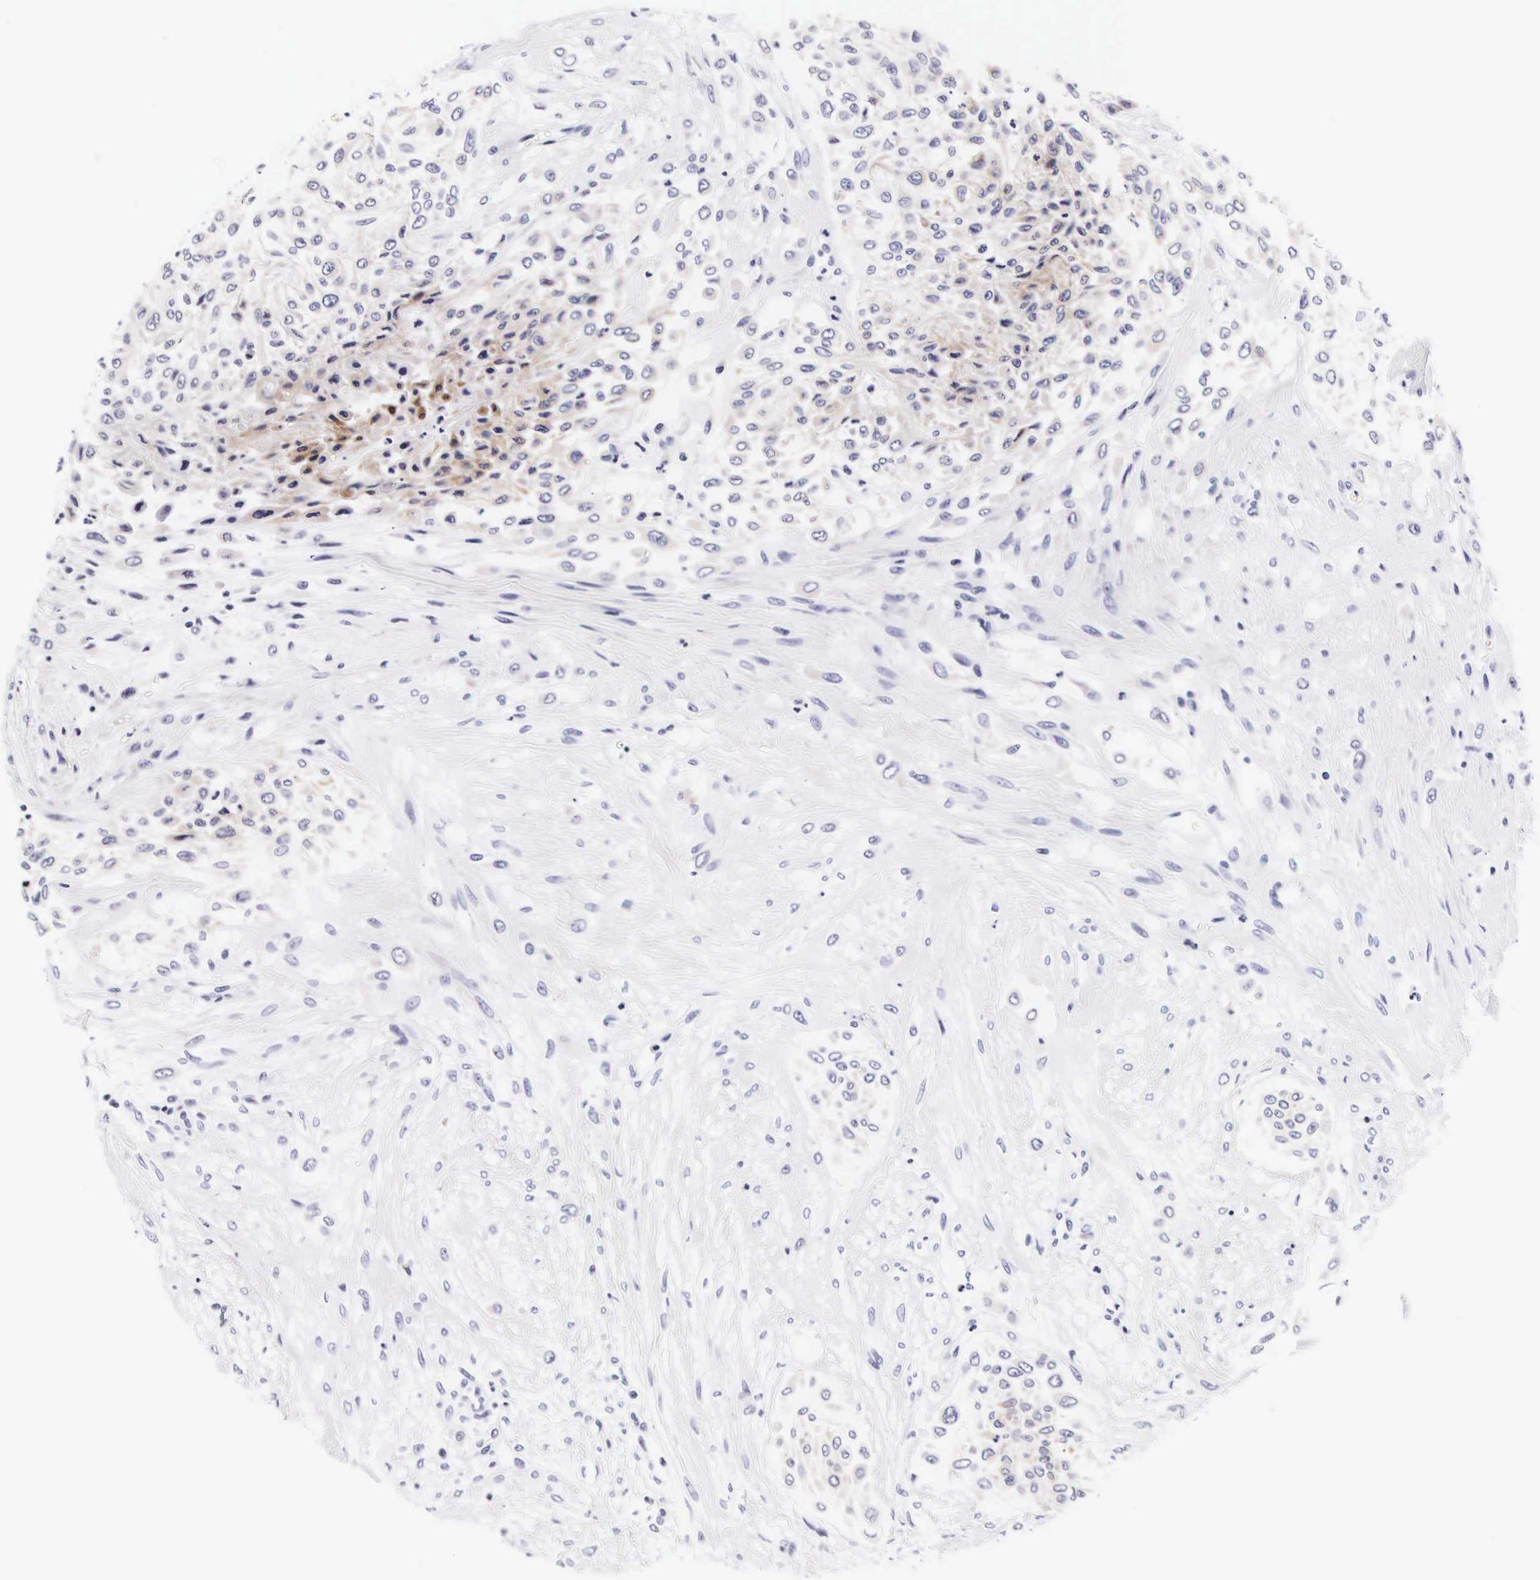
{"staining": {"intensity": "weak", "quantity": "<25%", "location": "cytoplasmic/membranous"}, "tissue": "urothelial cancer", "cell_type": "Tumor cells", "image_type": "cancer", "snomed": [{"axis": "morphology", "description": "Urothelial carcinoma, High grade"}, {"axis": "topography", "description": "Urinary bladder"}], "caption": "IHC micrograph of neoplastic tissue: human urothelial cancer stained with DAB (3,3'-diaminobenzidine) reveals no significant protein positivity in tumor cells.", "gene": "UPRT", "patient": {"sex": "male", "age": 57}}